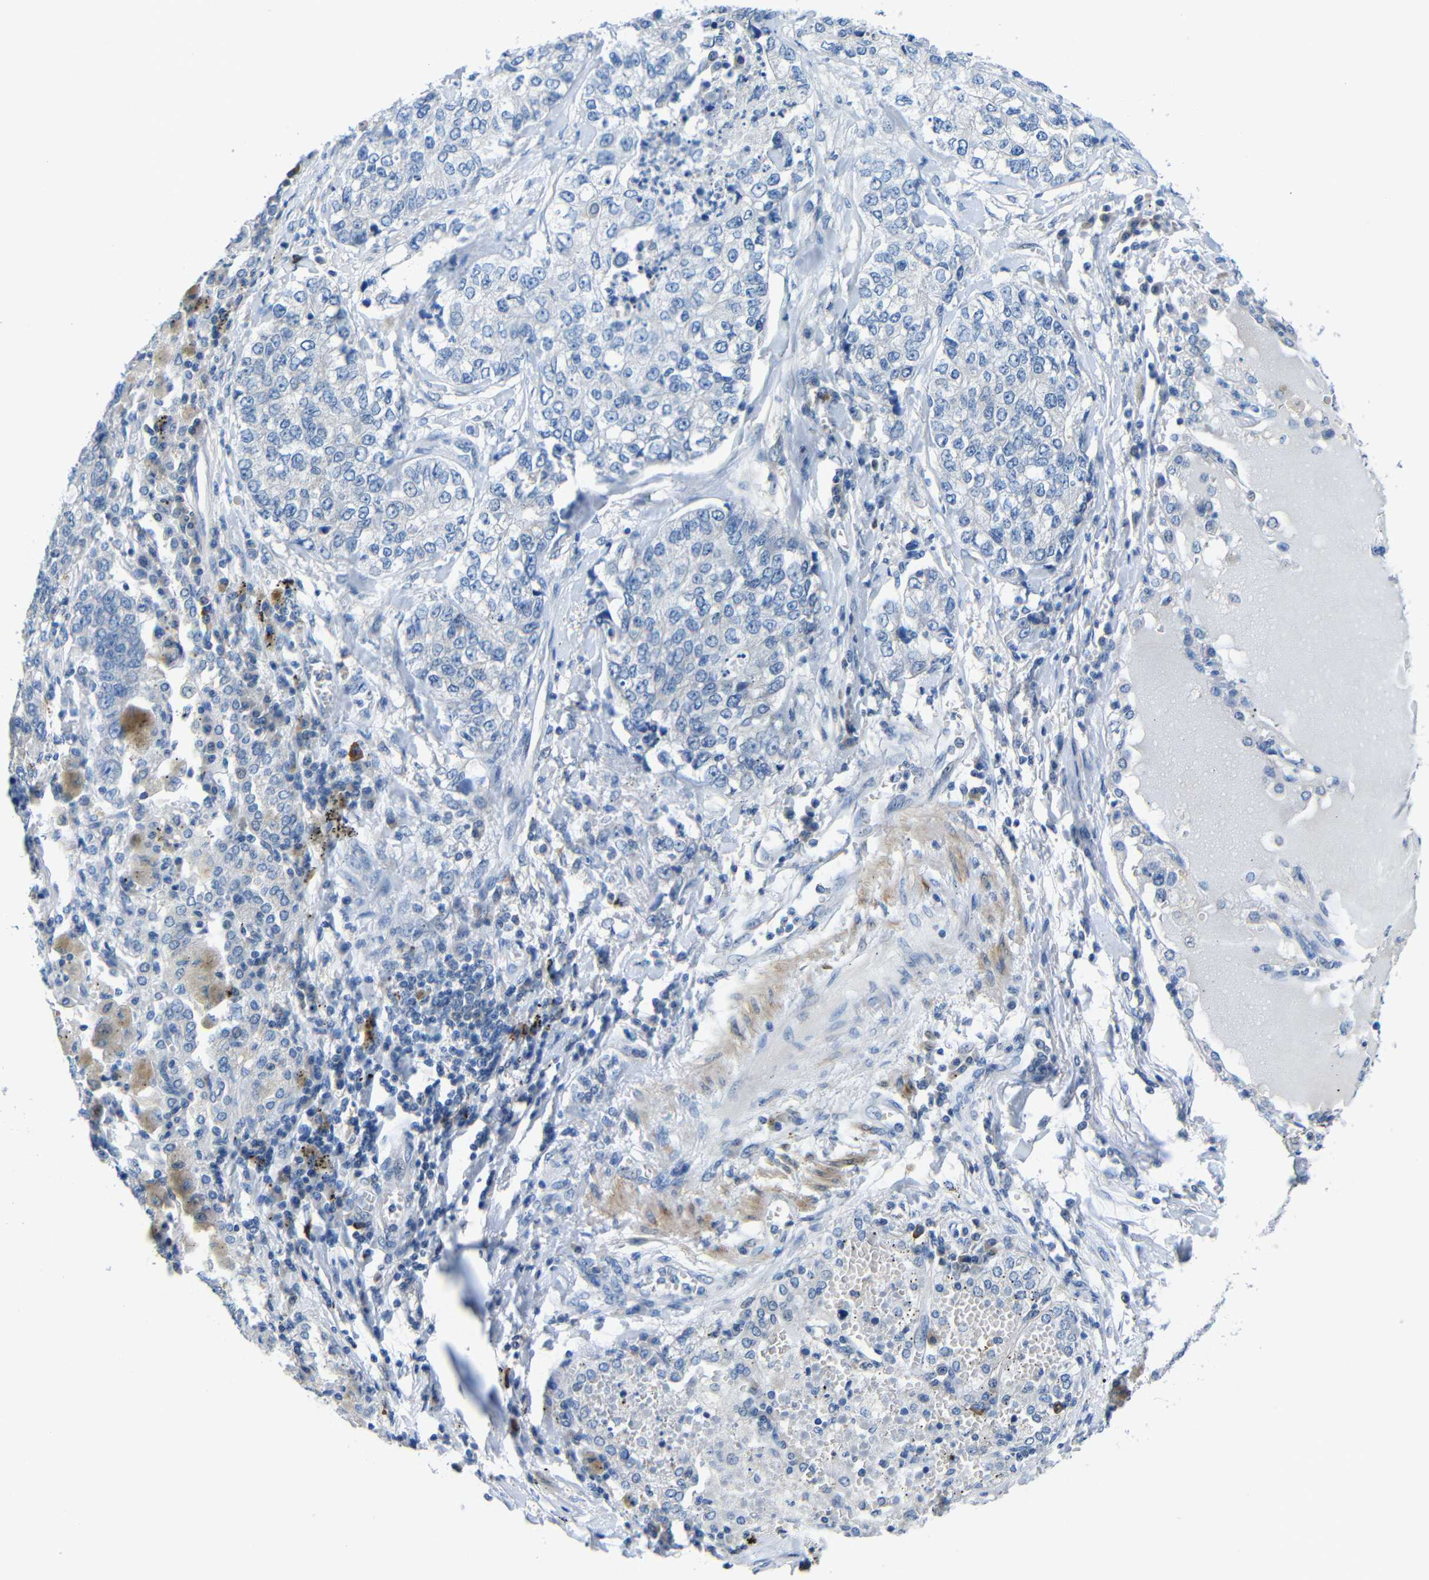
{"staining": {"intensity": "negative", "quantity": "none", "location": "none"}, "tissue": "lung cancer", "cell_type": "Tumor cells", "image_type": "cancer", "snomed": [{"axis": "morphology", "description": "Adenocarcinoma, NOS"}, {"axis": "topography", "description": "Lung"}], "caption": "Tumor cells show no significant protein positivity in lung cancer. (Stains: DAB (3,3'-diaminobenzidine) IHC with hematoxylin counter stain, Microscopy: brightfield microscopy at high magnification).", "gene": "NEGR1", "patient": {"sex": "male", "age": 49}}